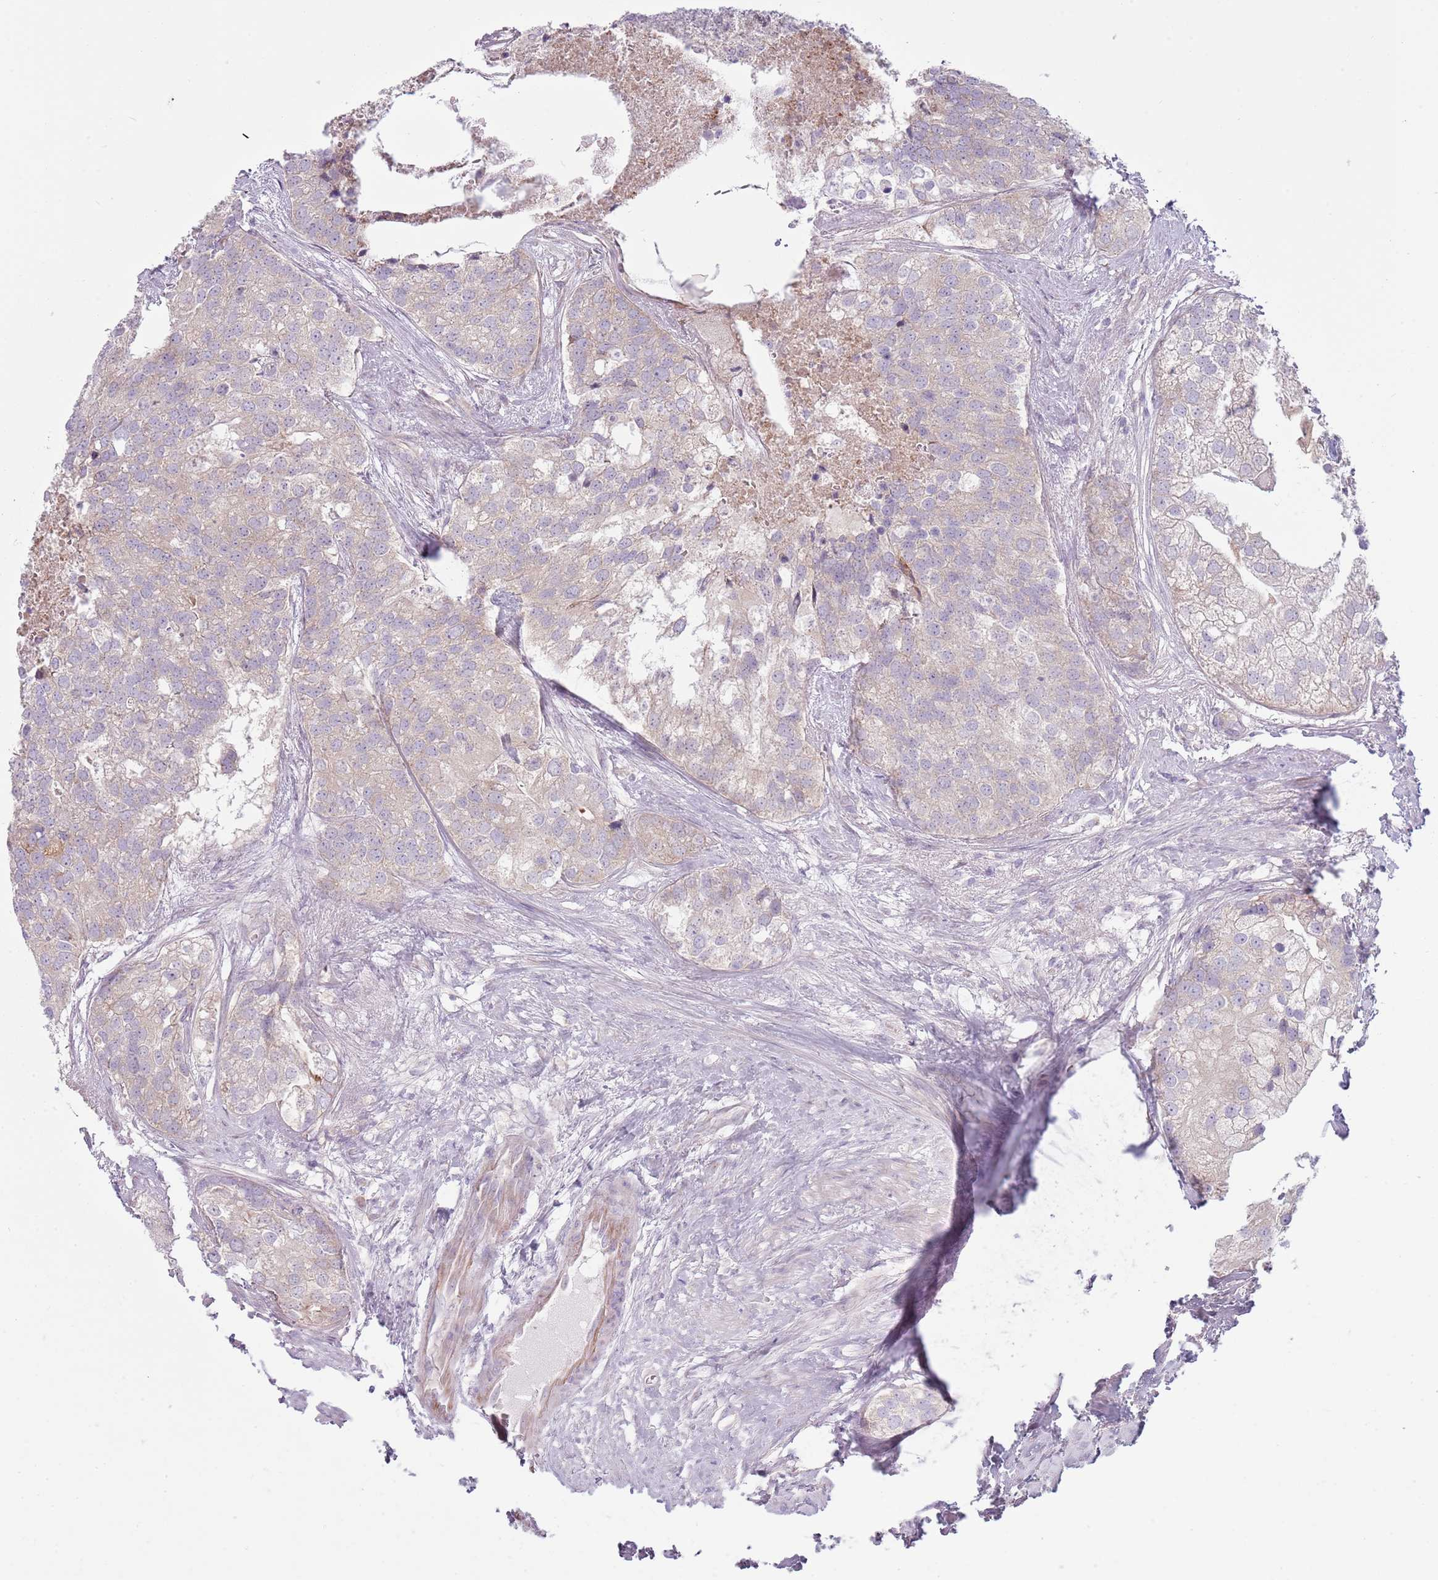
{"staining": {"intensity": "weak", "quantity": "<25%", "location": "cytoplasmic/membranous"}, "tissue": "prostate cancer", "cell_type": "Tumor cells", "image_type": "cancer", "snomed": [{"axis": "morphology", "description": "Adenocarcinoma, High grade"}, {"axis": "topography", "description": "Prostate"}], "caption": "This is an immunohistochemistry (IHC) micrograph of prostate cancer (adenocarcinoma (high-grade)). There is no expression in tumor cells.", "gene": "HSPA14", "patient": {"sex": "male", "age": 62}}